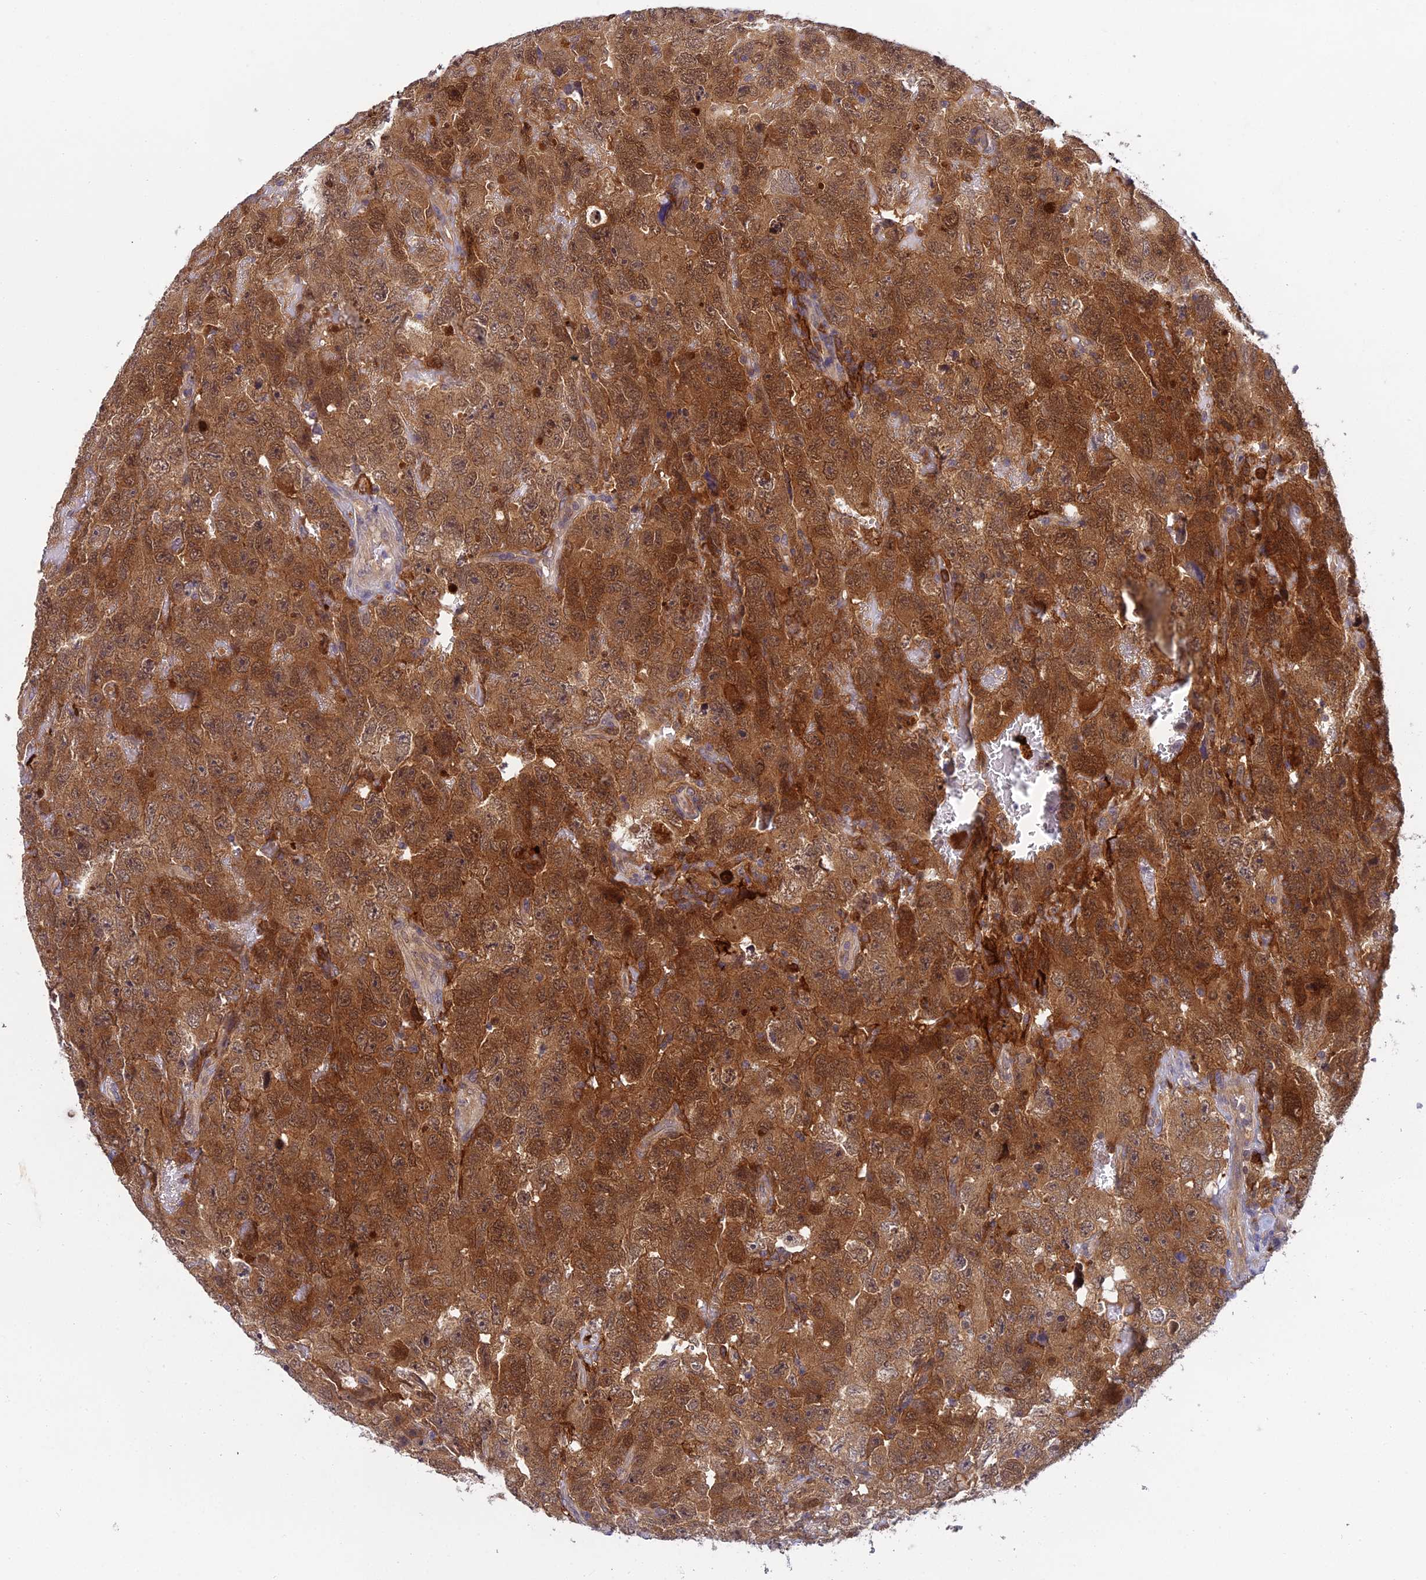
{"staining": {"intensity": "strong", "quantity": ">75%", "location": "cytoplasmic/membranous"}, "tissue": "testis cancer", "cell_type": "Tumor cells", "image_type": "cancer", "snomed": [{"axis": "morphology", "description": "Carcinoma, Embryonal, NOS"}, {"axis": "topography", "description": "Testis"}], "caption": "Testis embryonal carcinoma stained with DAB (3,3'-diaminobenzidine) immunohistochemistry shows high levels of strong cytoplasmic/membranous positivity in approximately >75% of tumor cells.", "gene": "UBE2G1", "patient": {"sex": "male", "age": 45}}